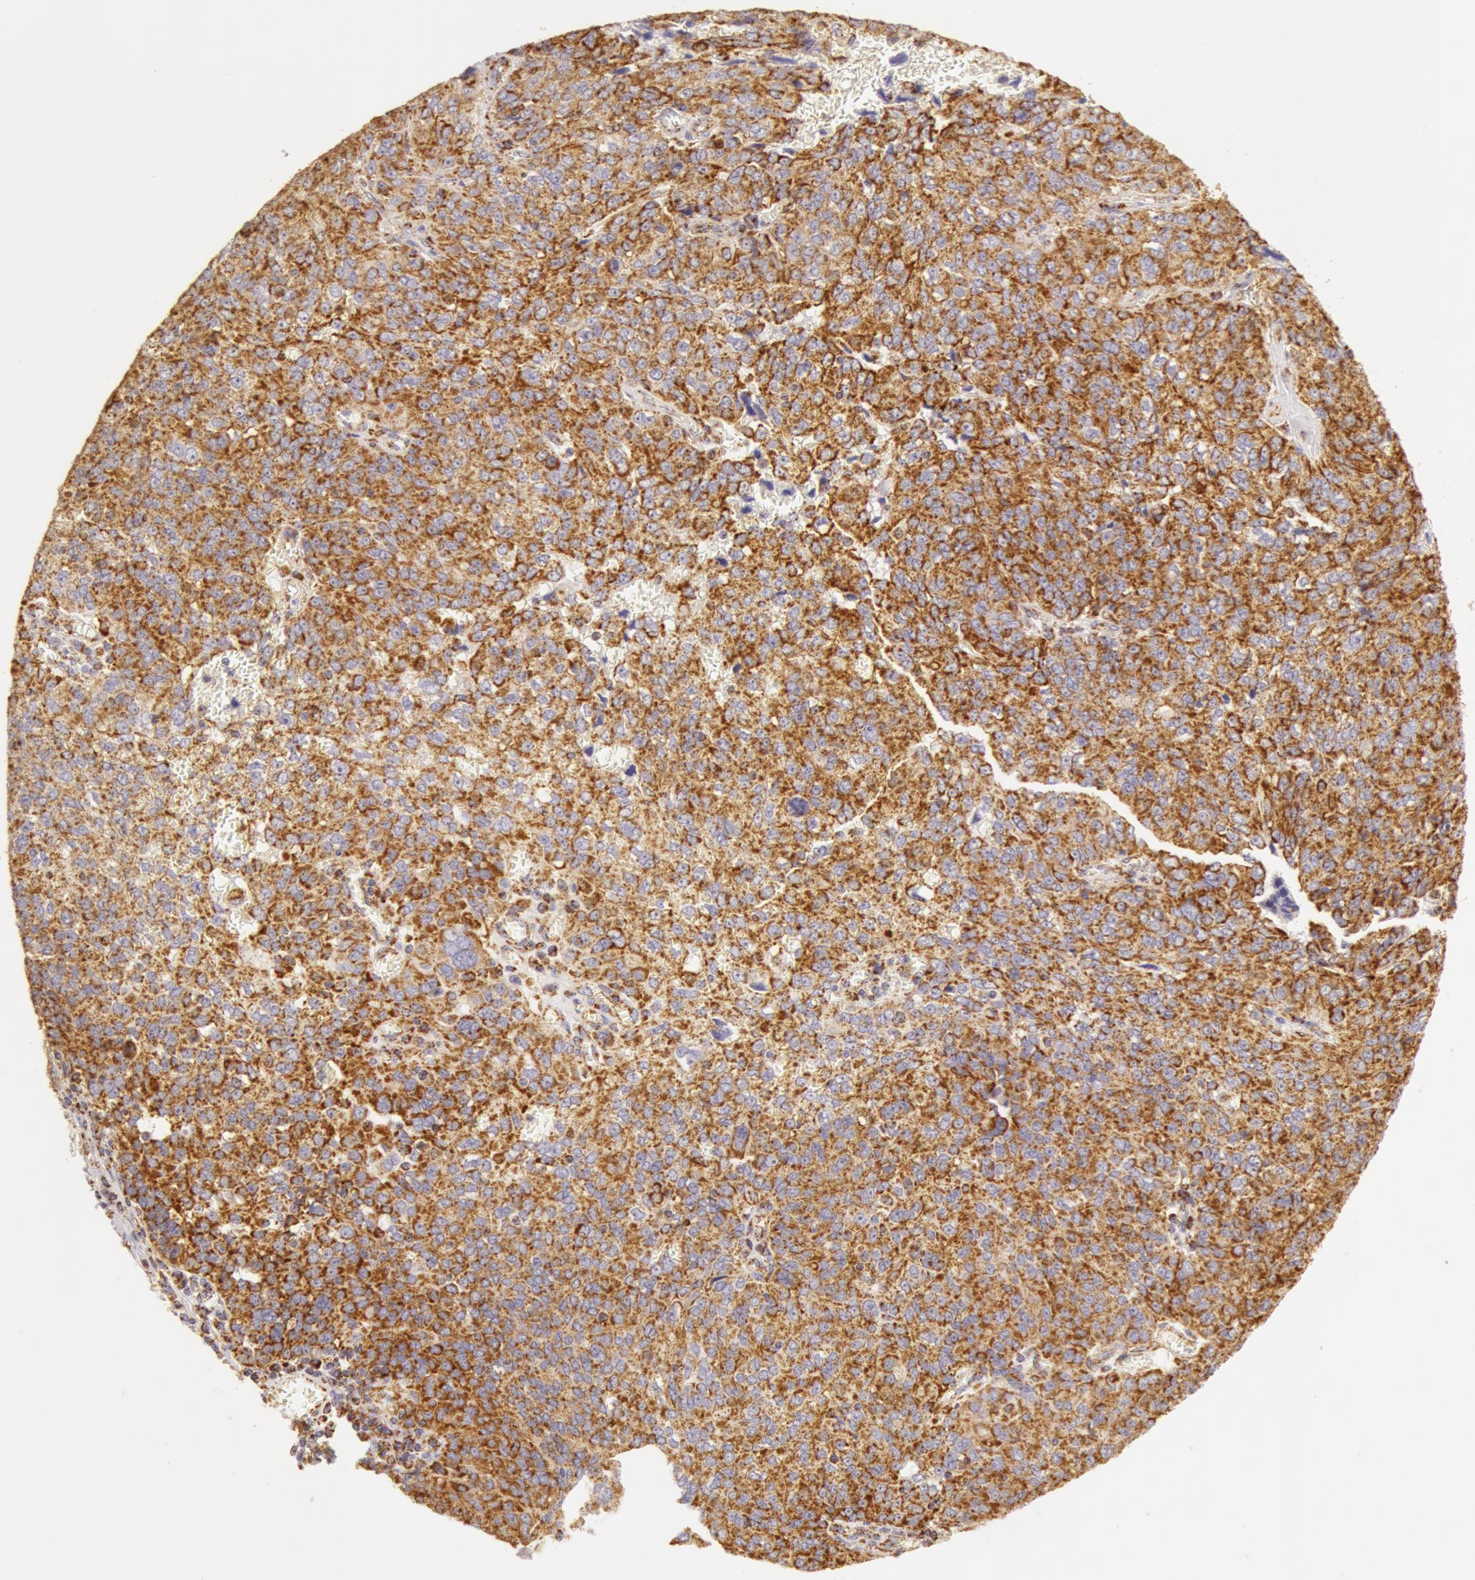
{"staining": {"intensity": "moderate", "quantity": ">75%", "location": "cytoplasmic/membranous"}, "tissue": "ovarian cancer", "cell_type": "Tumor cells", "image_type": "cancer", "snomed": [{"axis": "morphology", "description": "Carcinoma, endometroid"}, {"axis": "topography", "description": "Ovary"}], "caption": "IHC image of neoplastic tissue: ovarian cancer stained using immunohistochemistry (IHC) shows medium levels of moderate protein expression localized specifically in the cytoplasmic/membranous of tumor cells, appearing as a cytoplasmic/membranous brown color.", "gene": "ATP5F1B", "patient": {"sex": "female", "age": 75}}